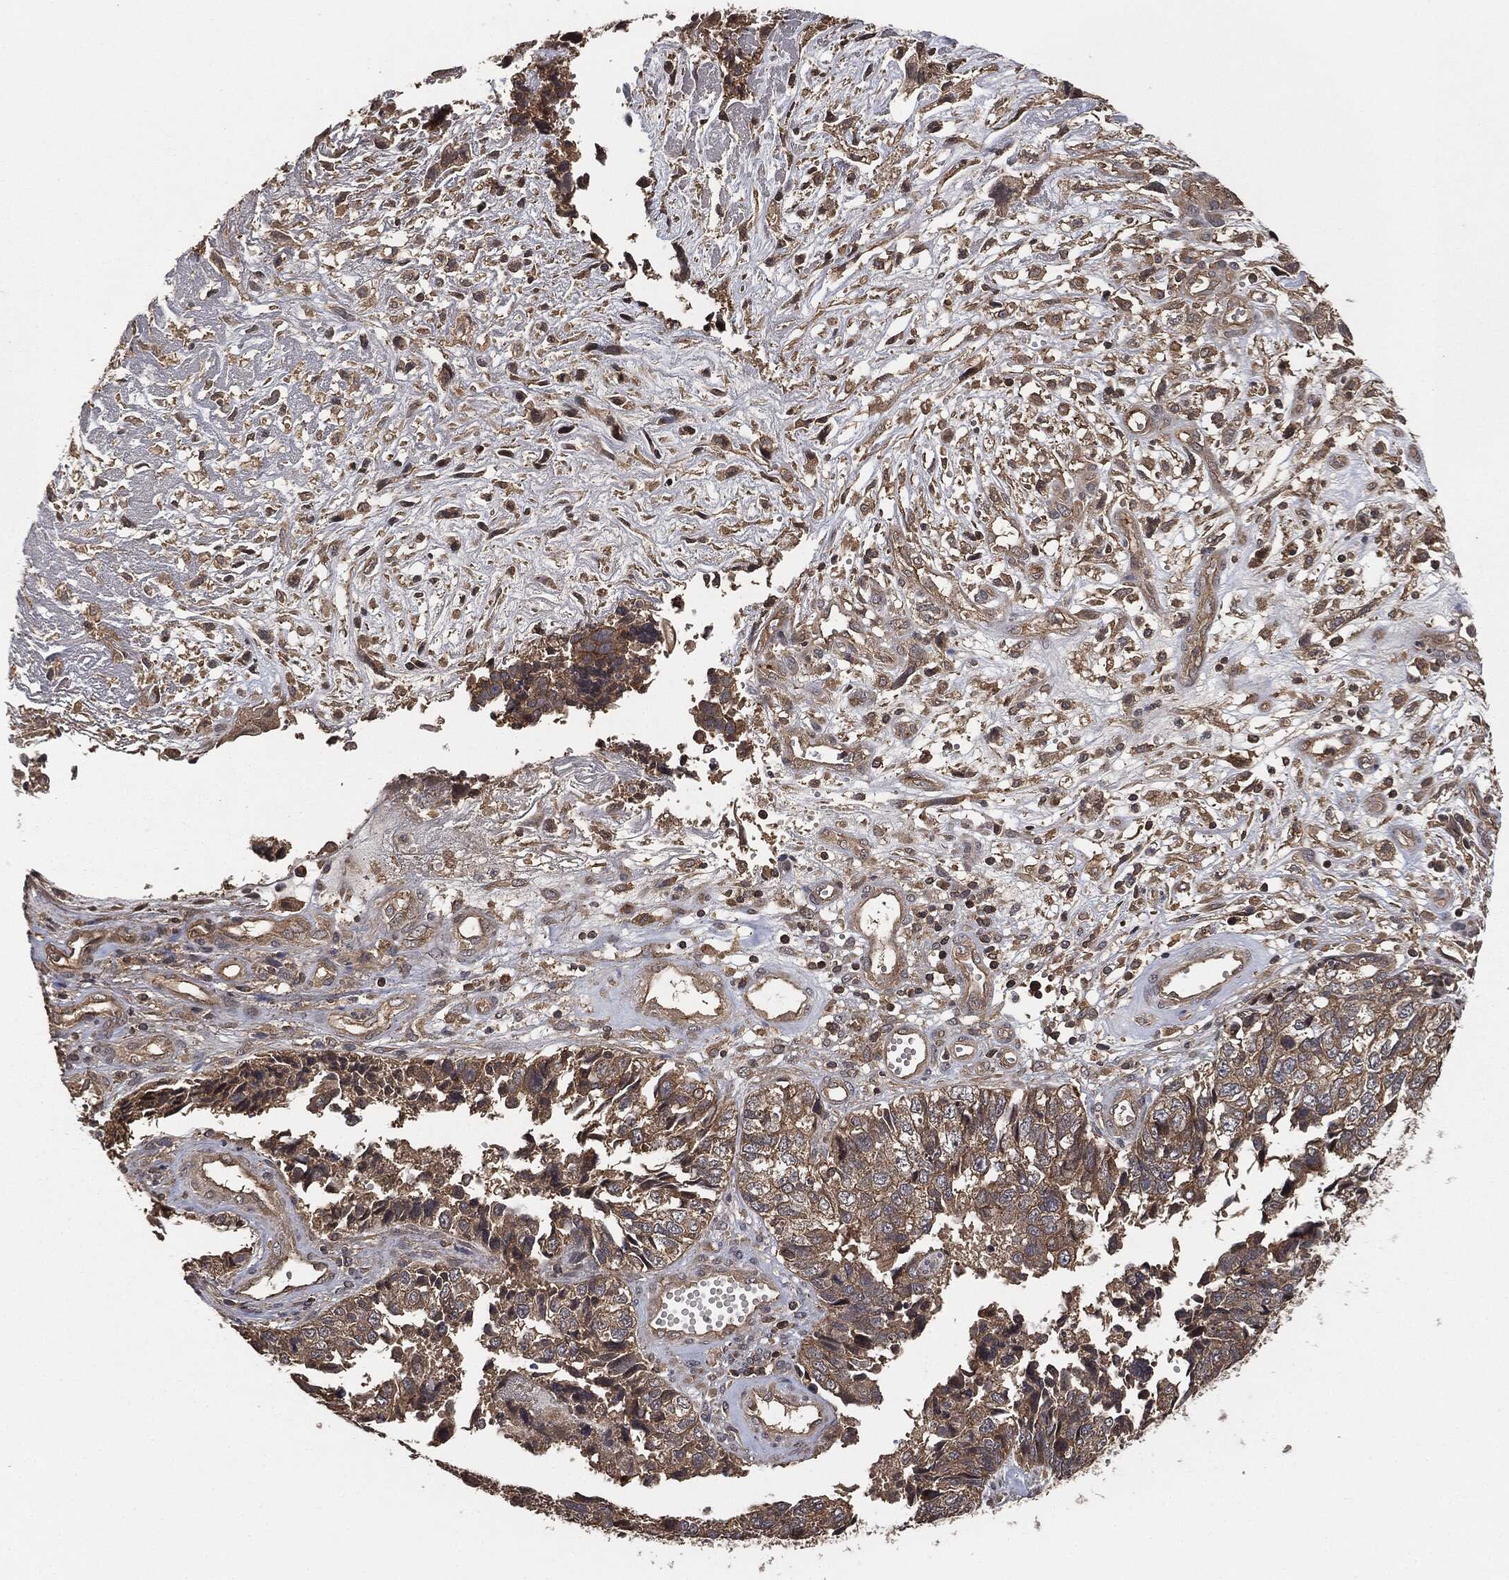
{"staining": {"intensity": "moderate", "quantity": "25%-75%", "location": "cytoplasmic/membranous"}, "tissue": "cervical cancer", "cell_type": "Tumor cells", "image_type": "cancer", "snomed": [{"axis": "morphology", "description": "Squamous cell carcinoma, NOS"}, {"axis": "topography", "description": "Cervix"}], "caption": "IHC histopathology image of human cervical cancer (squamous cell carcinoma) stained for a protein (brown), which displays medium levels of moderate cytoplasmic/membranous expression in about 25%-75% of tumor cells.", "gene": "ERBIN", "patient": {"sex": "female", "age": 63}}